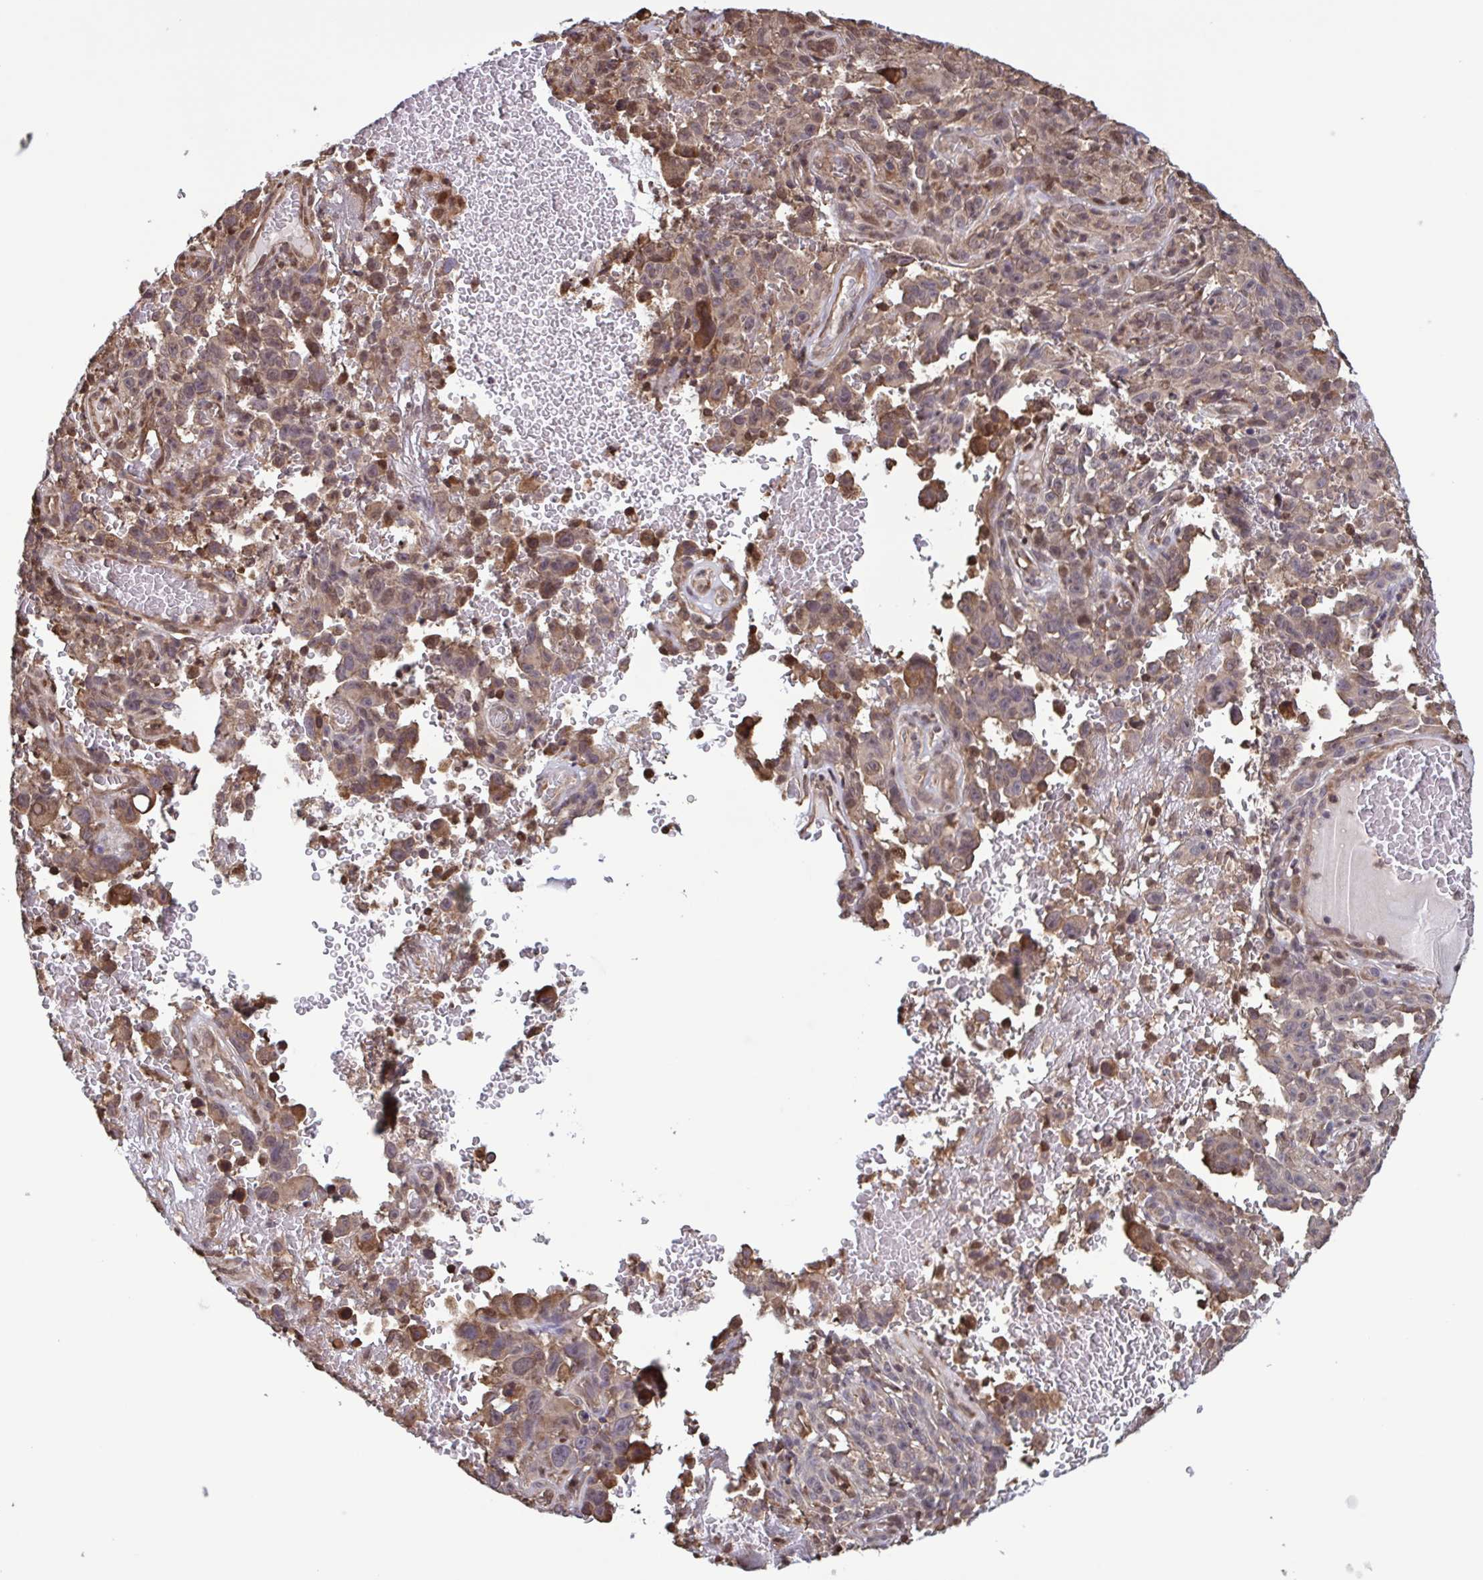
{"staining": {"intensity": "weak", "quantity": ">75%", "location": "cytoplasmic/membranous"}, "tissue": "melanoma", "cell_type": "Tumor cells", "image_type": "cancer", "snomed": [{"axis": "morphology", "description": "Malignant melanoma, NOS"}, {"axis": "topography", "description": "Skin"}], "caption": "Immunohistochemistry (IHC) of human malignant melanoma reveals low levels of weak cytoplasmic/membranous positivity in about >75% of tumor cells.", "gene": "SEC63", "patient": {"sex": "female", "age": 82}}